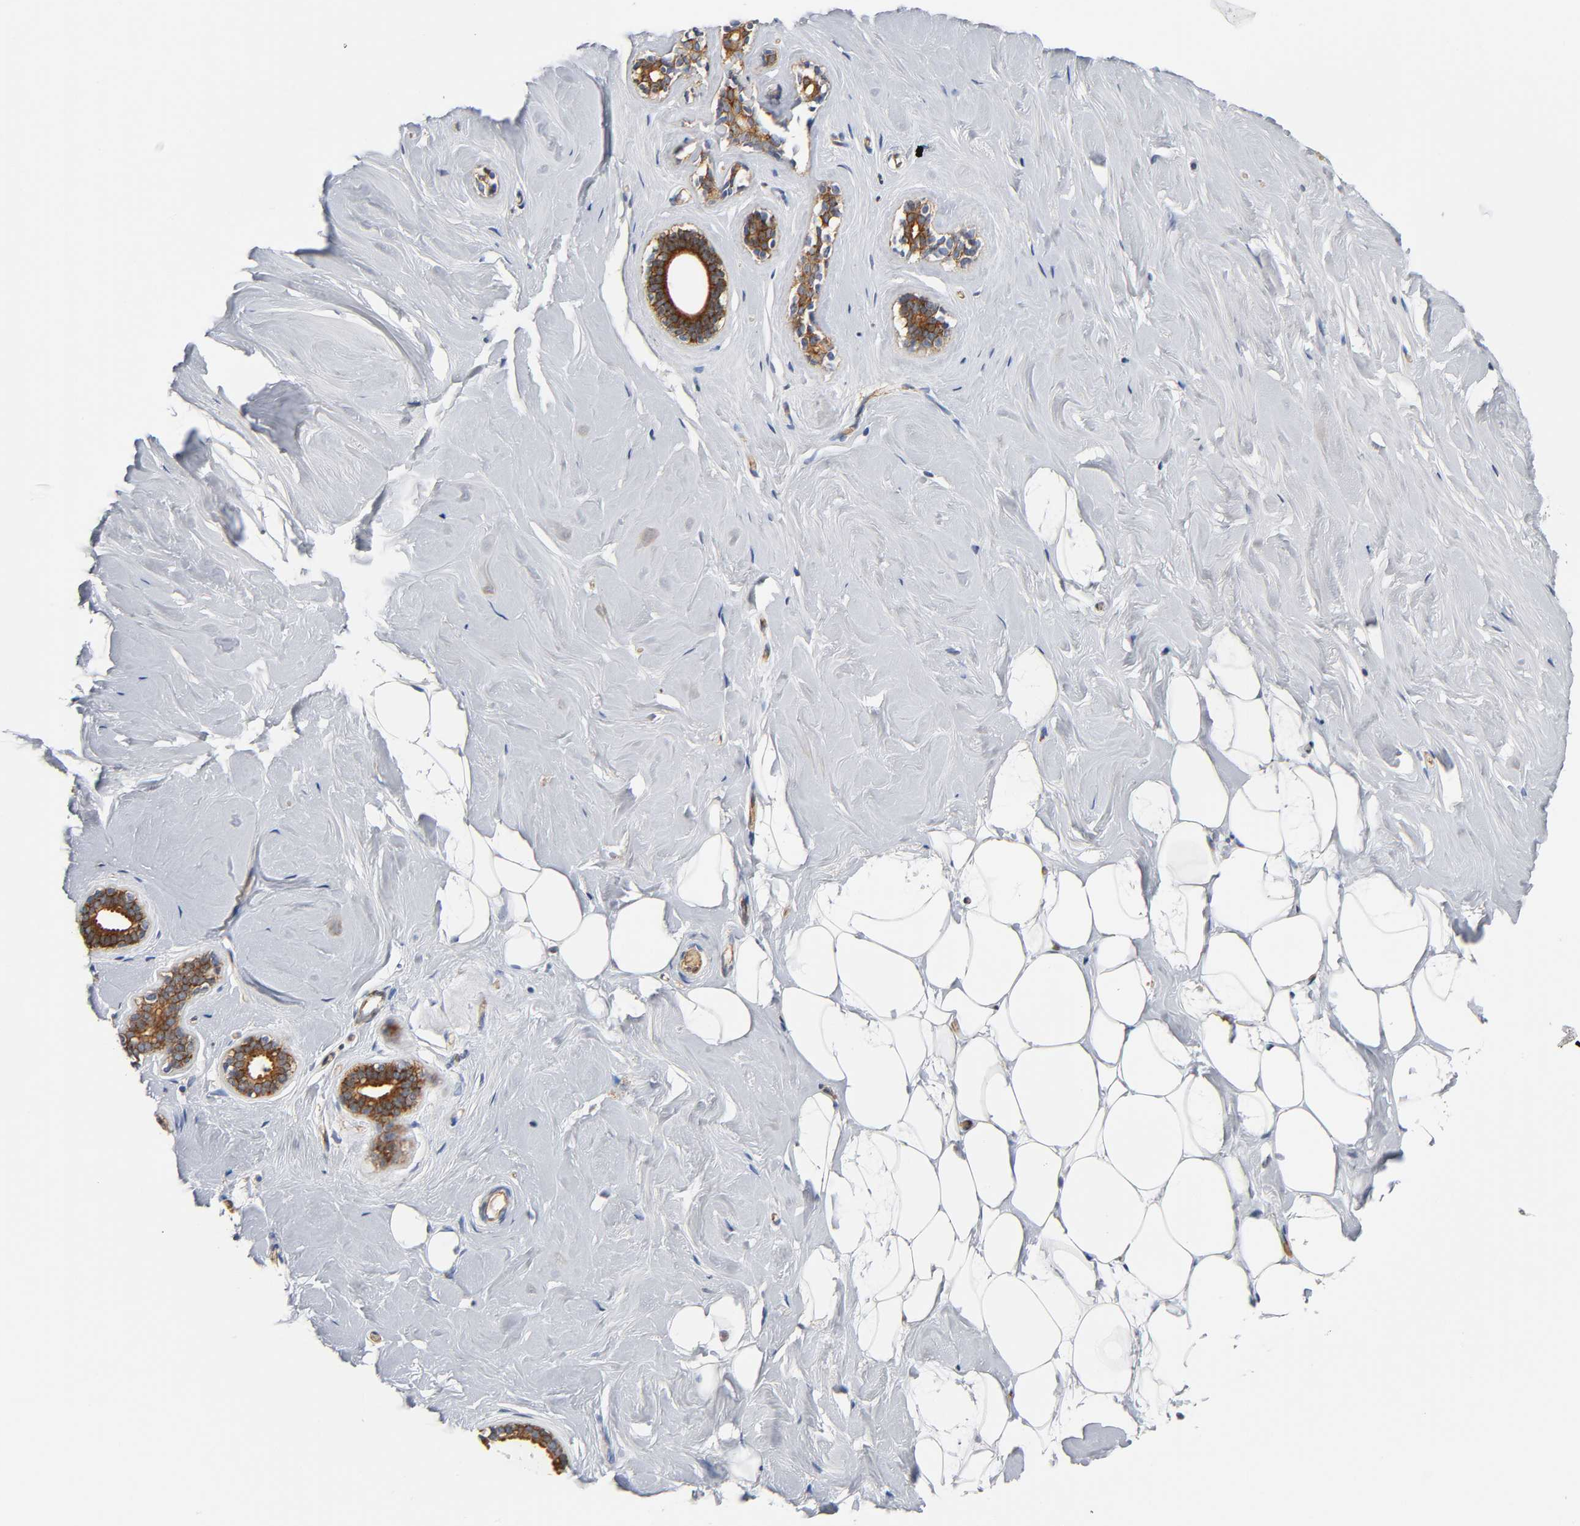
{"staining": {"intensity": "negative", "quantity": "none", "location": "none"}, "tissue": "breast", "cell_type": "Adipocytes", "image_type": "normal", "snomed": [{"axis": "morphology", "description": "Normal tissue, NOS"}, {"axis": "topography", "description": "Breast"}], "caption": "Immunohistochemistry of benign breast shows no positivity in adipocytes. (Brightfield microscopy of DAB IHC at high magnification).", "gene": "CD2AP", "patient": {"sex": "female", "age": 75}}